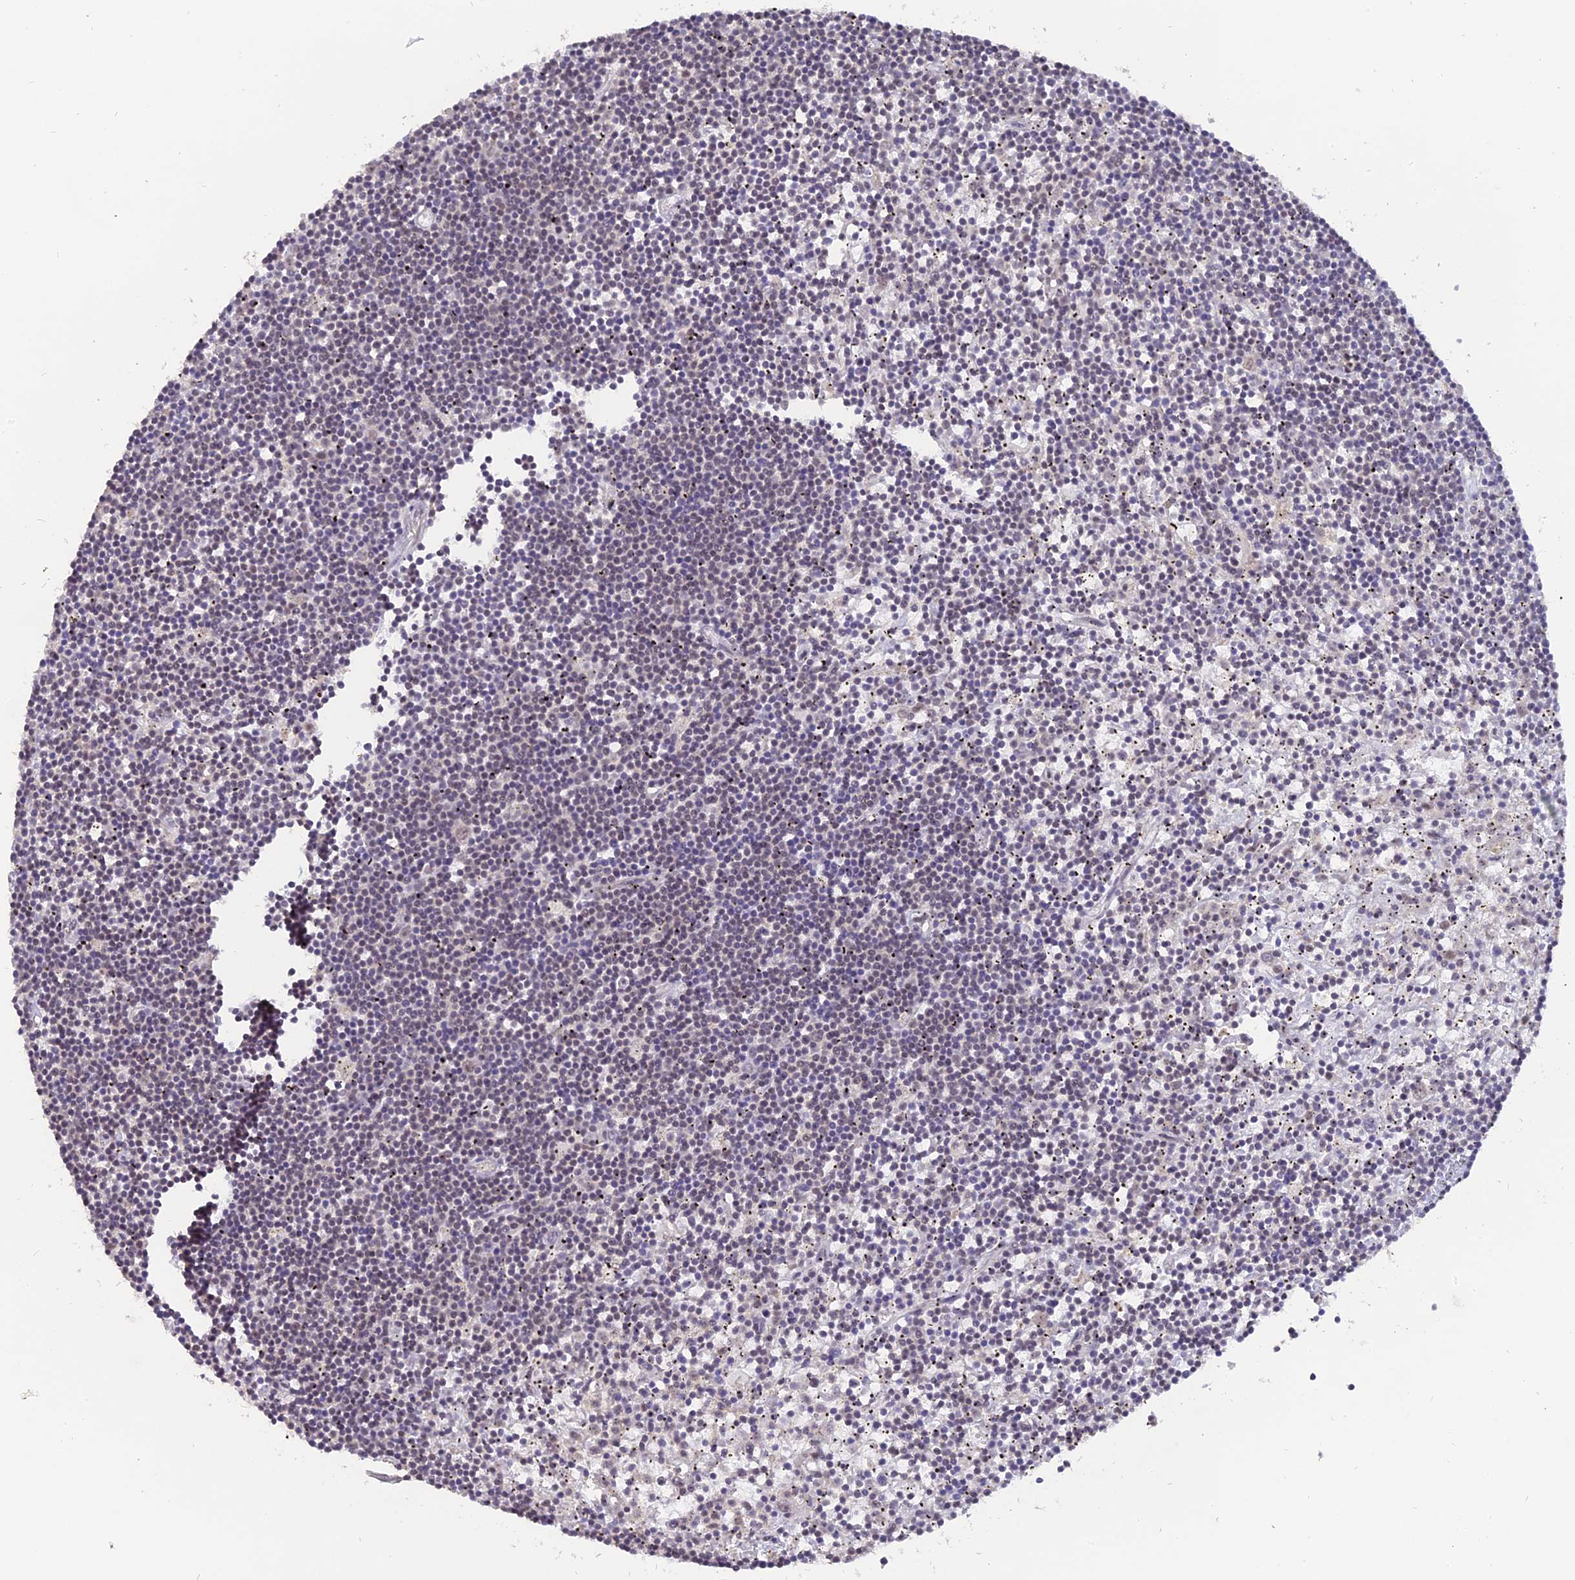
{"staining": {"intensity": "negative", "quantity": "none", "location": "none"}, "tissue": "lymphoma", "cell_type": "Tumor cells", "image_type": "cancer", "snomed": [{"axis": "morphology", "description": "Malignant lymphoma, non-Hodgkin's type, Low grade"}, {"axis": "topography", "description": "Spleen"}], "caption": "This is an IHC photomicrograph of human low-grade malignant lymphoma, non-Hodgkin's type. There is no expression in tumor cells.", "gene": "NR1H3", "patient": {"sex": "male", "age": 76}}